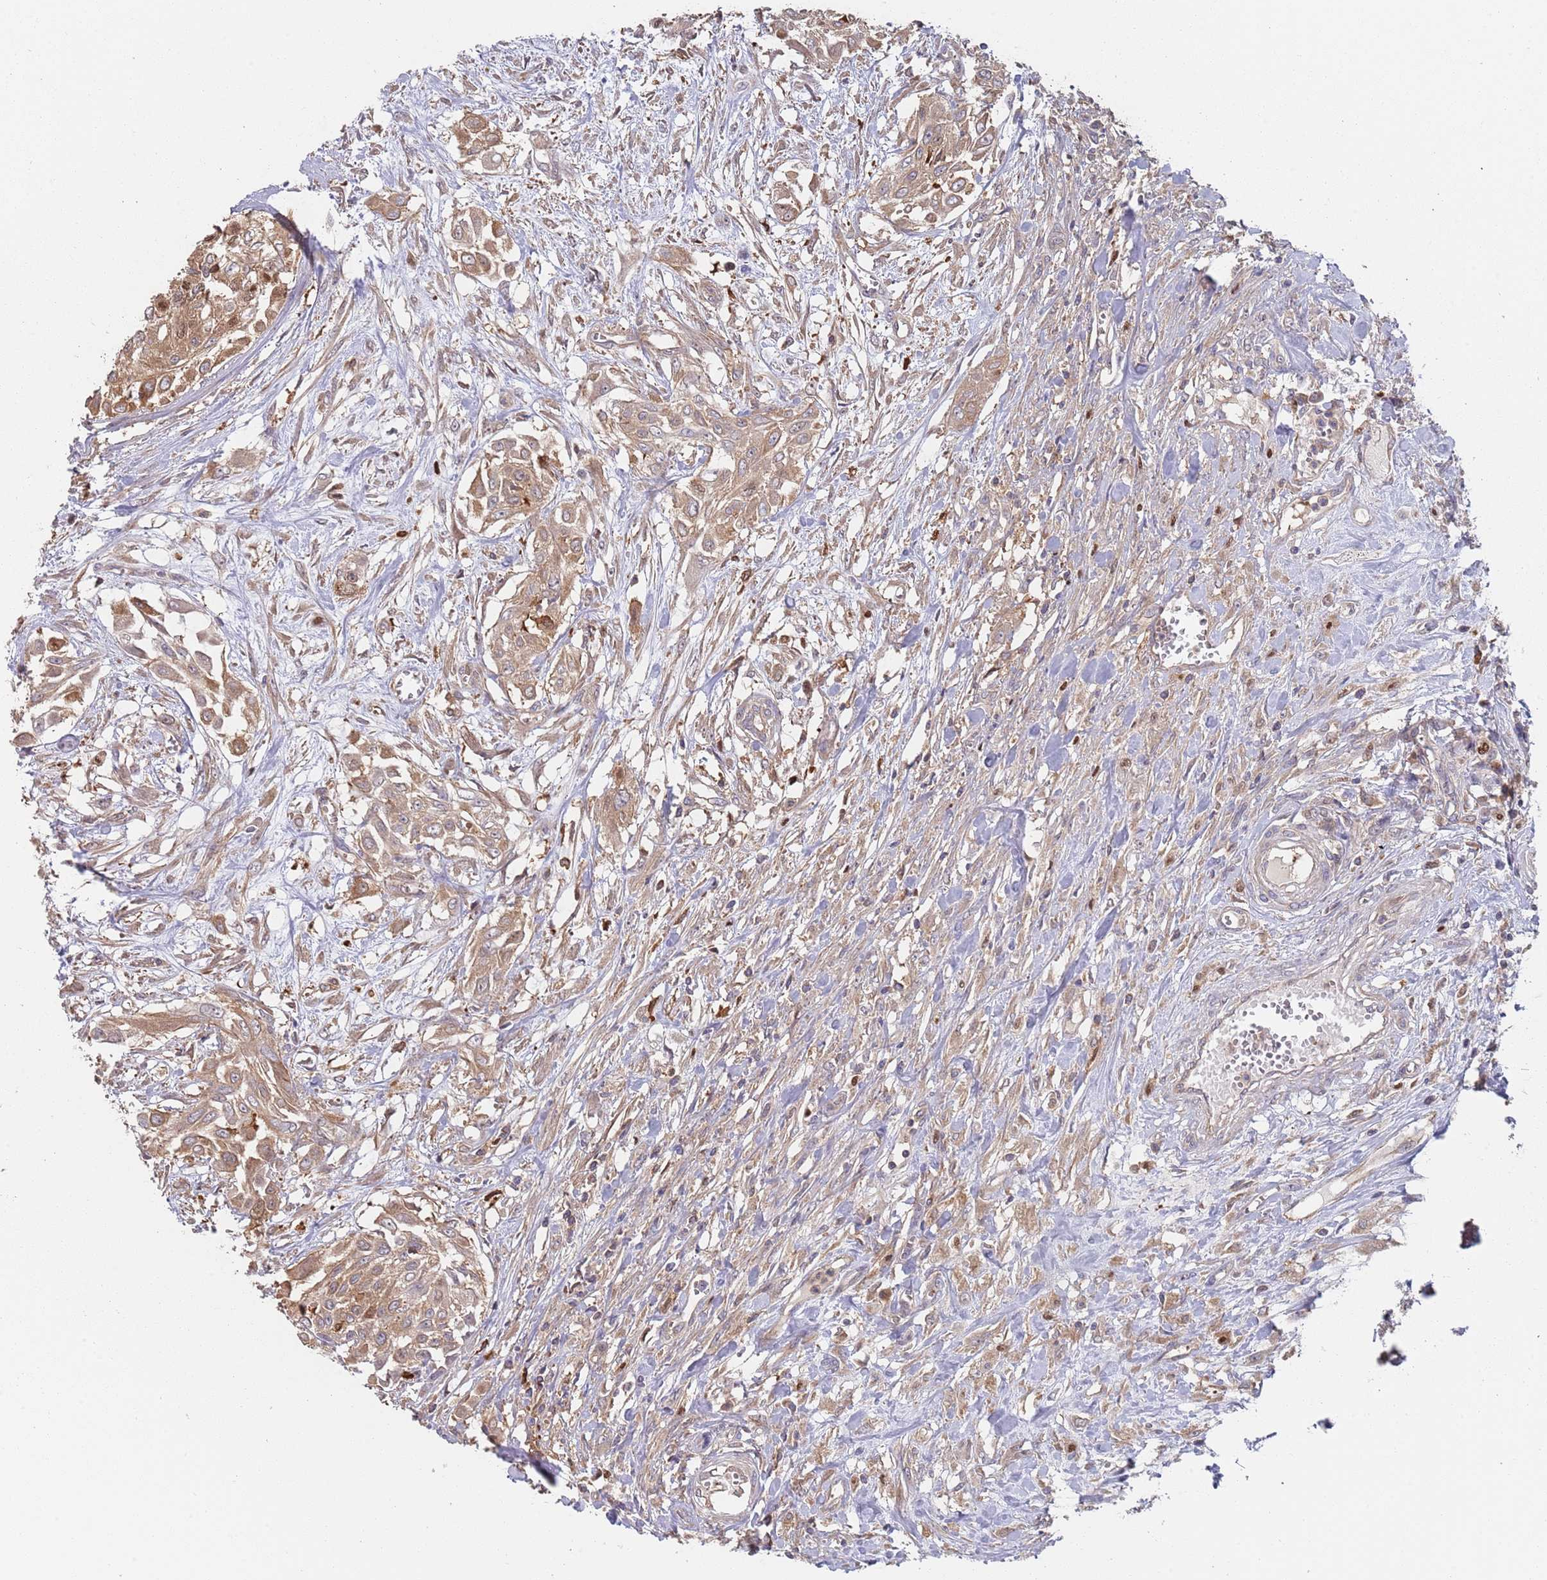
{"staining": {"intensity": "moderate", "quantity": ">75%", "location": "cytoplasmic/membranous"}, "tissue": "urothelial cancer", "cell_type": "Tumor cells", "image_type": "cancer", "snomed": [{"axis": "morphology", "description": "Urothelial carcinoma, High grade"}, {"axis": "topography", "description": "Urinary bladder"}], "caption": "Human urothelial cancer stained for a protein (brown) demonstrates moderate cytoplasmic/membranous positive expression in approximately >75% of tumor cells.", "gene": "GDI2", "patient": {"sex": "male", "age": 57}}